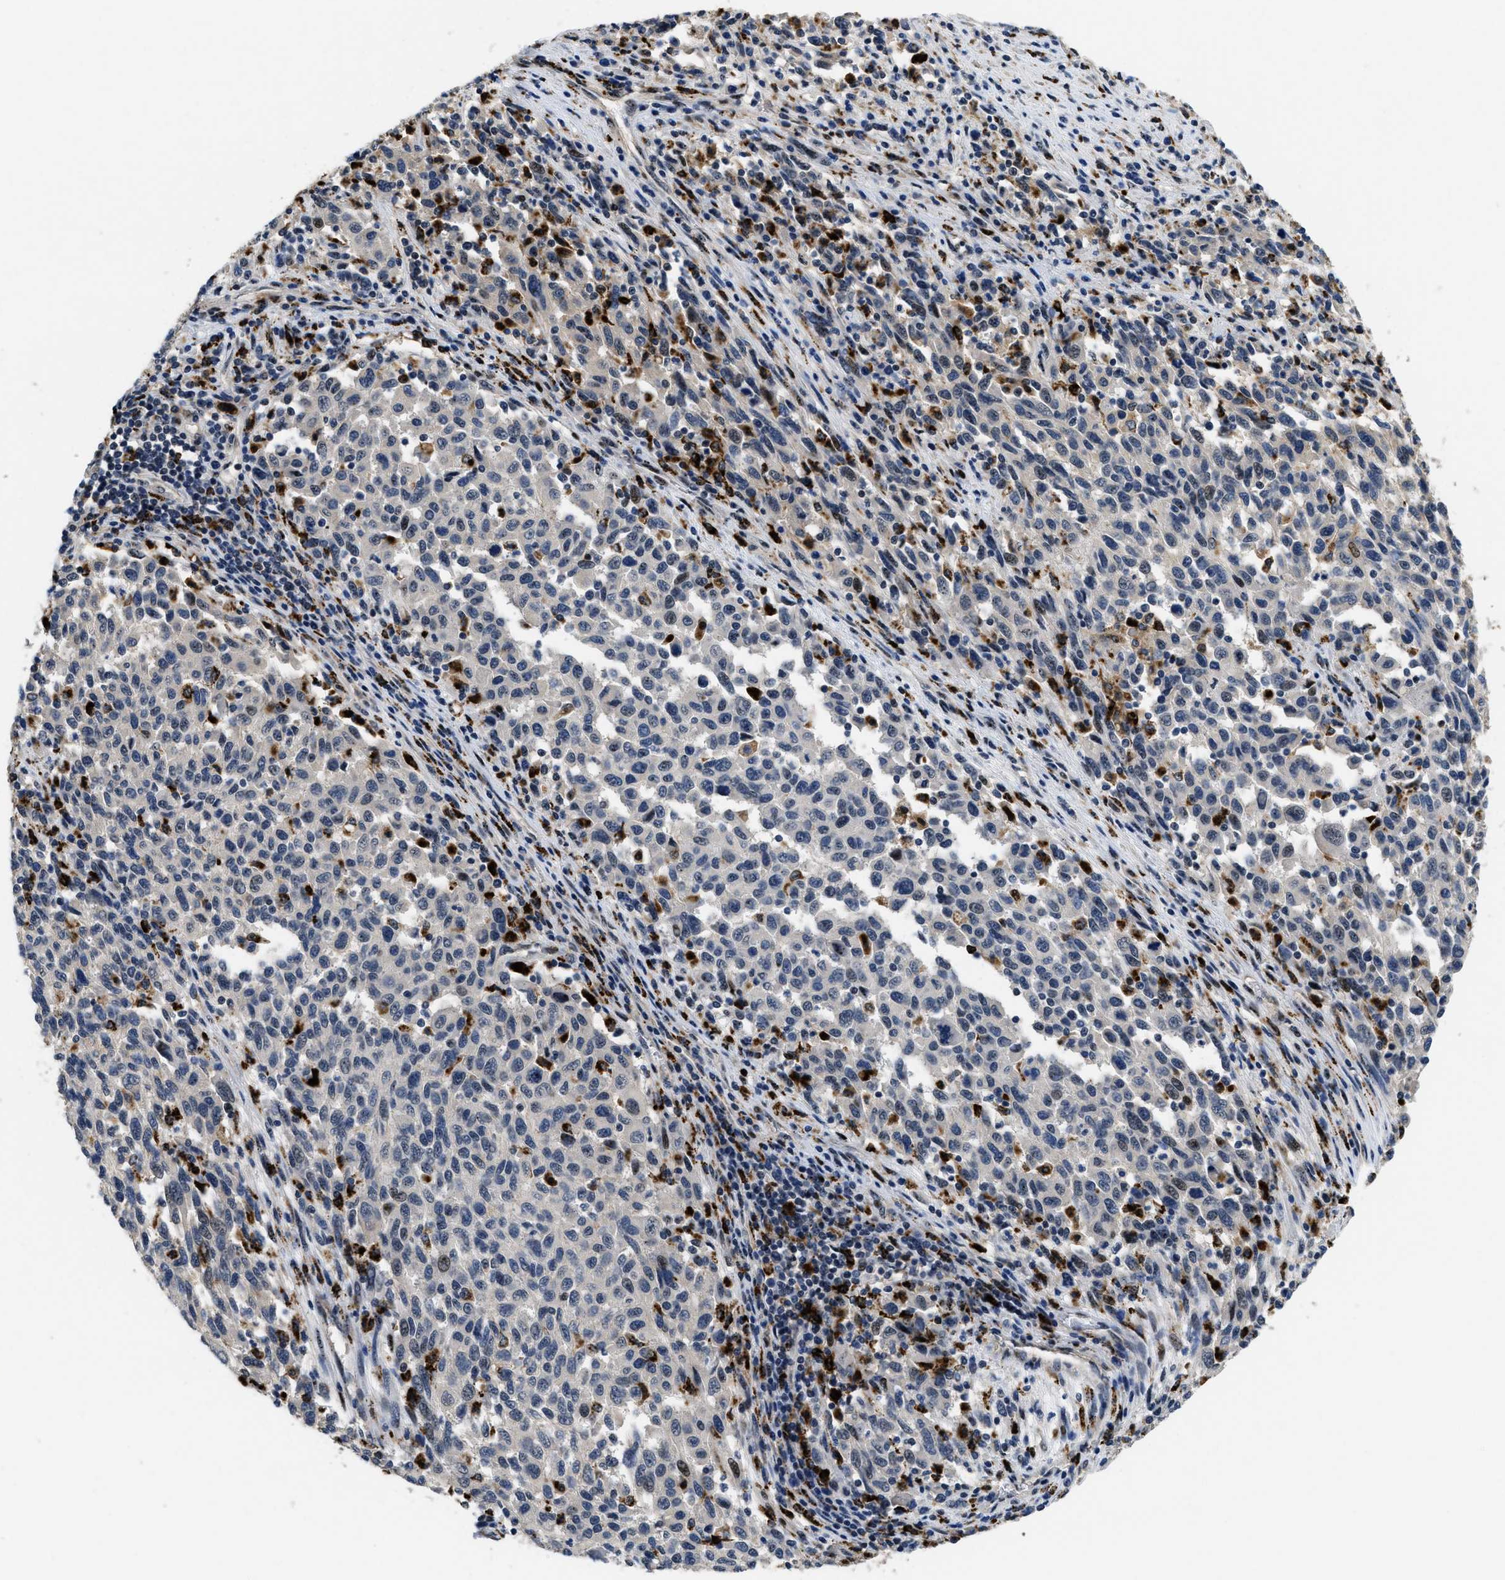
{"staining": {"intensity": "negative", "quantity": "none", "location": "none"}, "tissue": "melanoma", "cell_type": "Tumor cells", "image_type": "cancer", "snomed": [{"axis": "morphology", "description": "Malignant melanoma, Metastatic site"}, {"axis": "topography", "description": "Lymph node"}], "caption": "This is an IHC micrograph of malignant melanoma (metastatic site). There is no staining in tumor cells.", "gene": "BMPR2", "patient": {"sex": "male", "age": 61}}